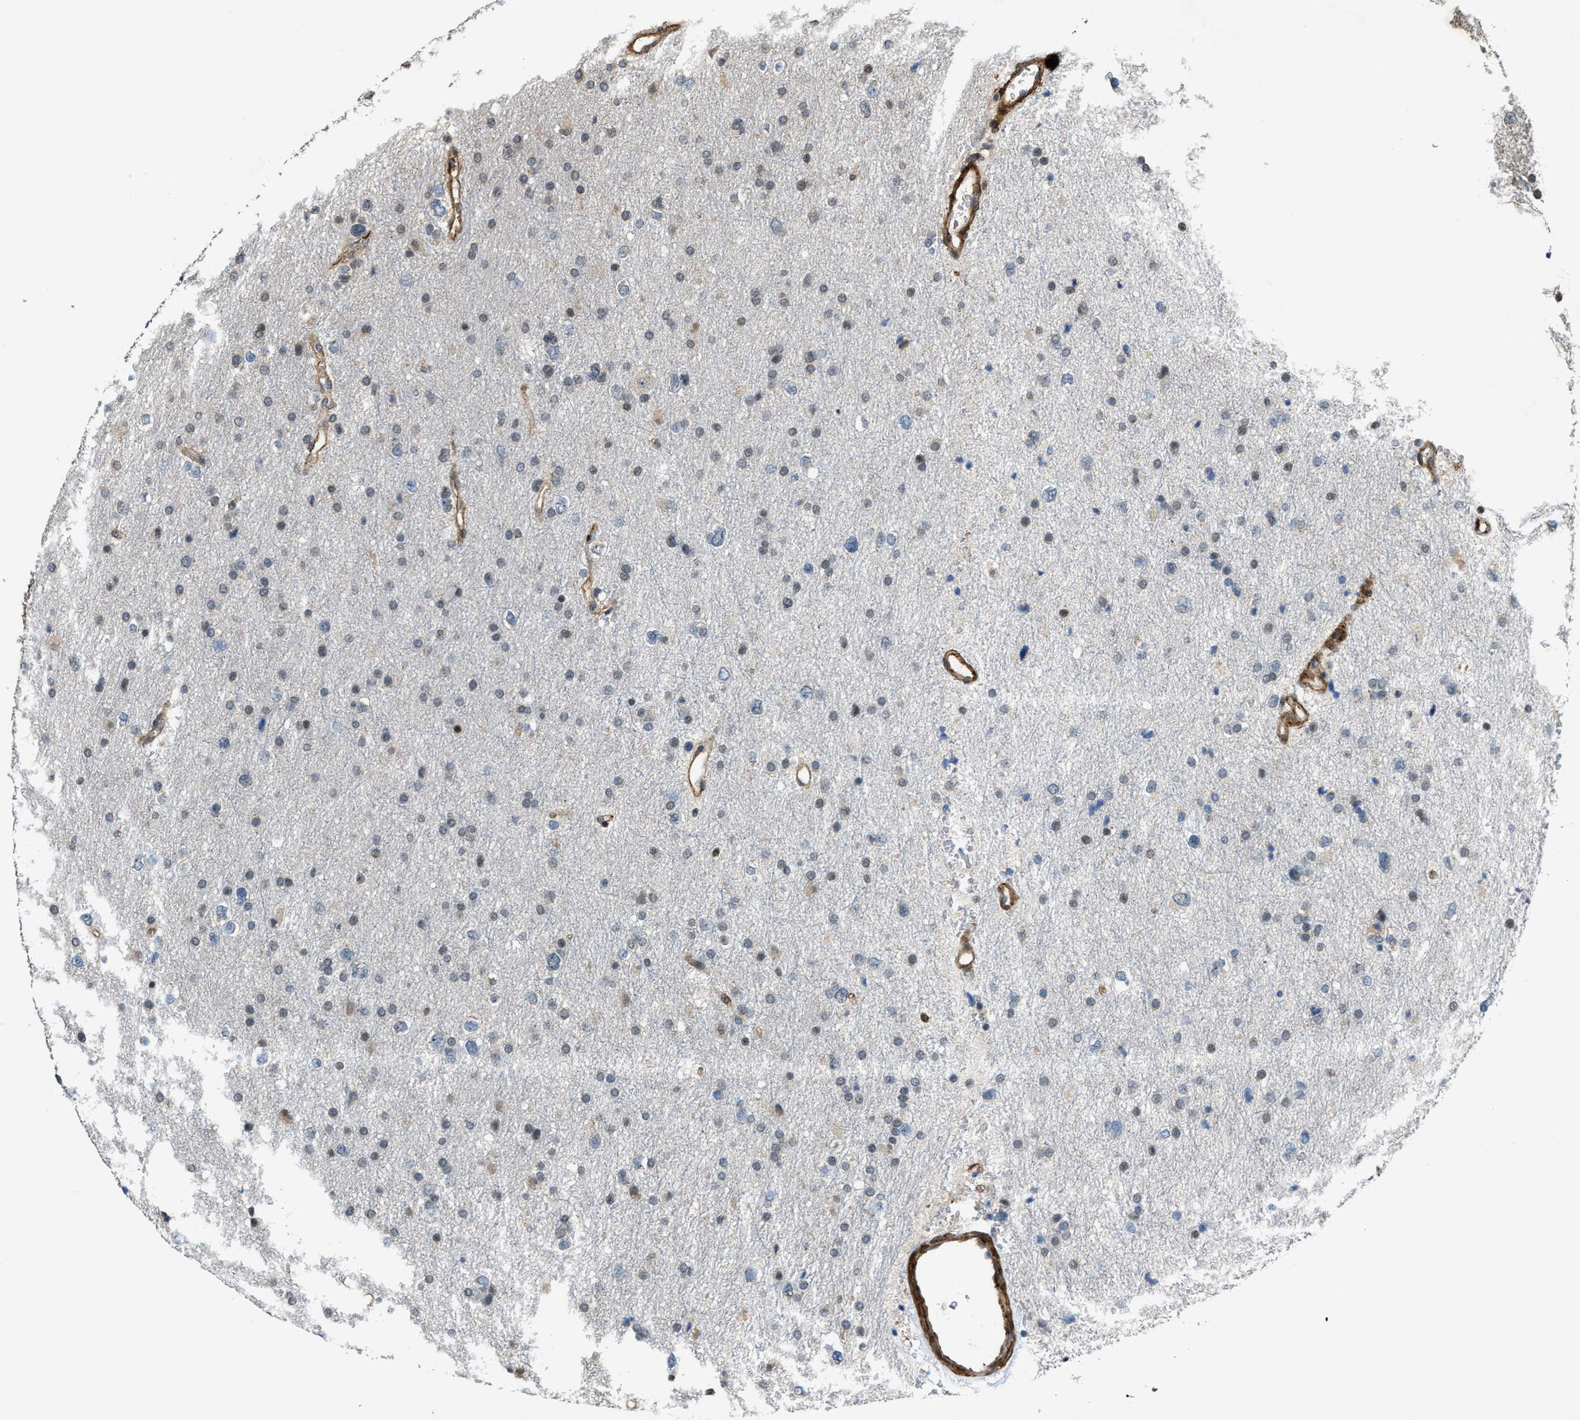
{"staining": {"intensity": "weak", "quantity": "25%-75%", "location": "nuclear"}, "tissue": "glioma", "cell_type": "Tumor cells", "image_type": "cancer", "snomed": [{"axis": "morphology", "description": "Glioma, malignant, Low grade"}, {"axis": "topography", "description": "Brain"}], "caption": "Immunohistochemistry (IHC) of human low-grade glioma (malignant) displays low levels of weak nuclear staining in approximately 25%-75% of tumor cells.", "gene": "DPF2", "patient": {"sex": "female", "age": 37}}